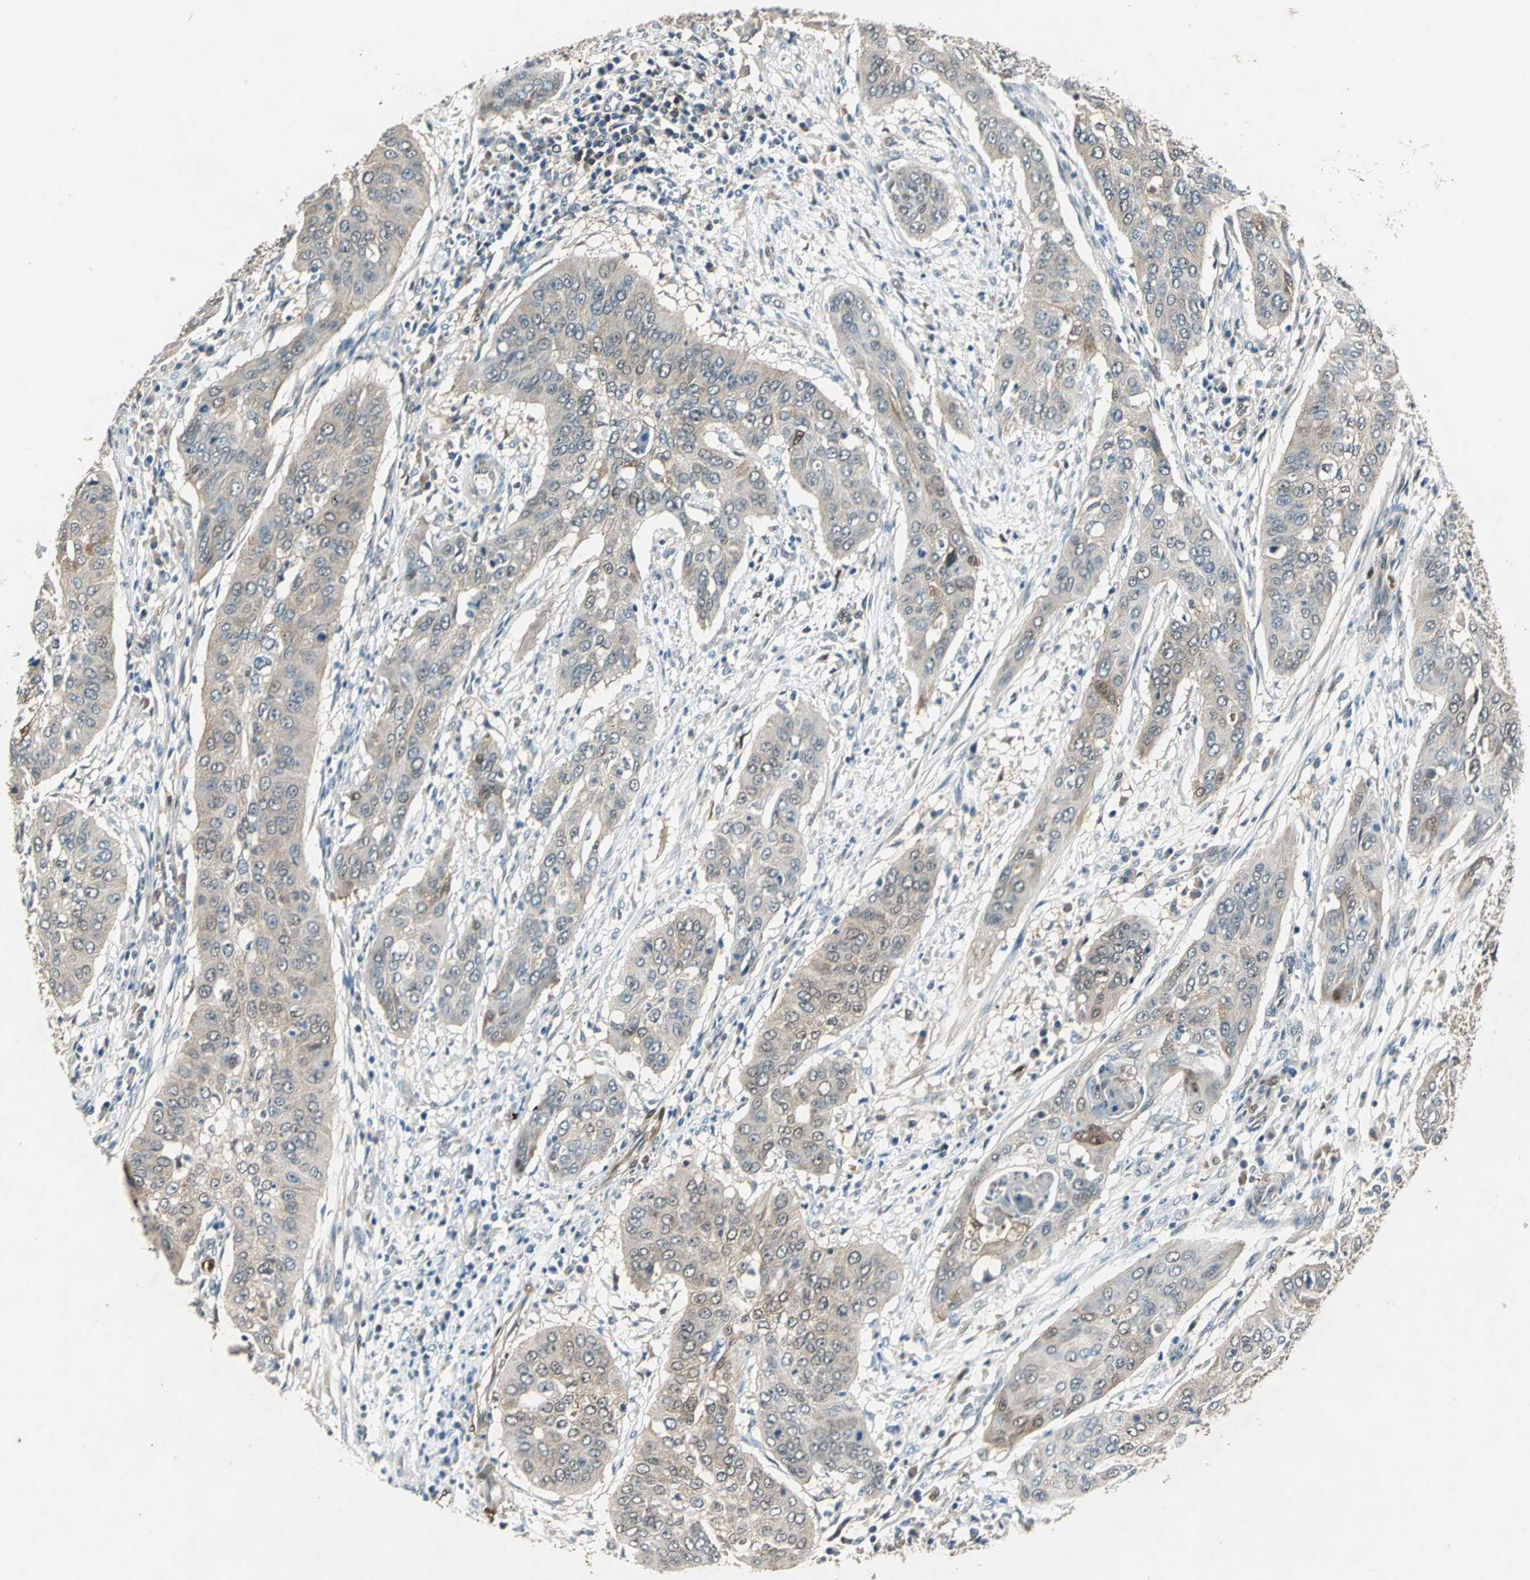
{"staining": {"intensity": "weak", "quantity": ">75%", "location": "cytoplasmic/membranous"}, "tissue": "cervical cancer", "cell_type": "Tumor cells", "image_type": "cancer", "snomed": [{"axis": "morphology", "description": "Squamous cell carcinoma, NOS"}, {"axis": "topography", "description": "Cervix"}], "caption": "Protein analysis of cervical cancer tissue exhibits weak cytoplasmic/membranous positivity in about >75% of tumor cells.", "gene": "RRM2B", "patient": {"sex": "female", "age": 39}}